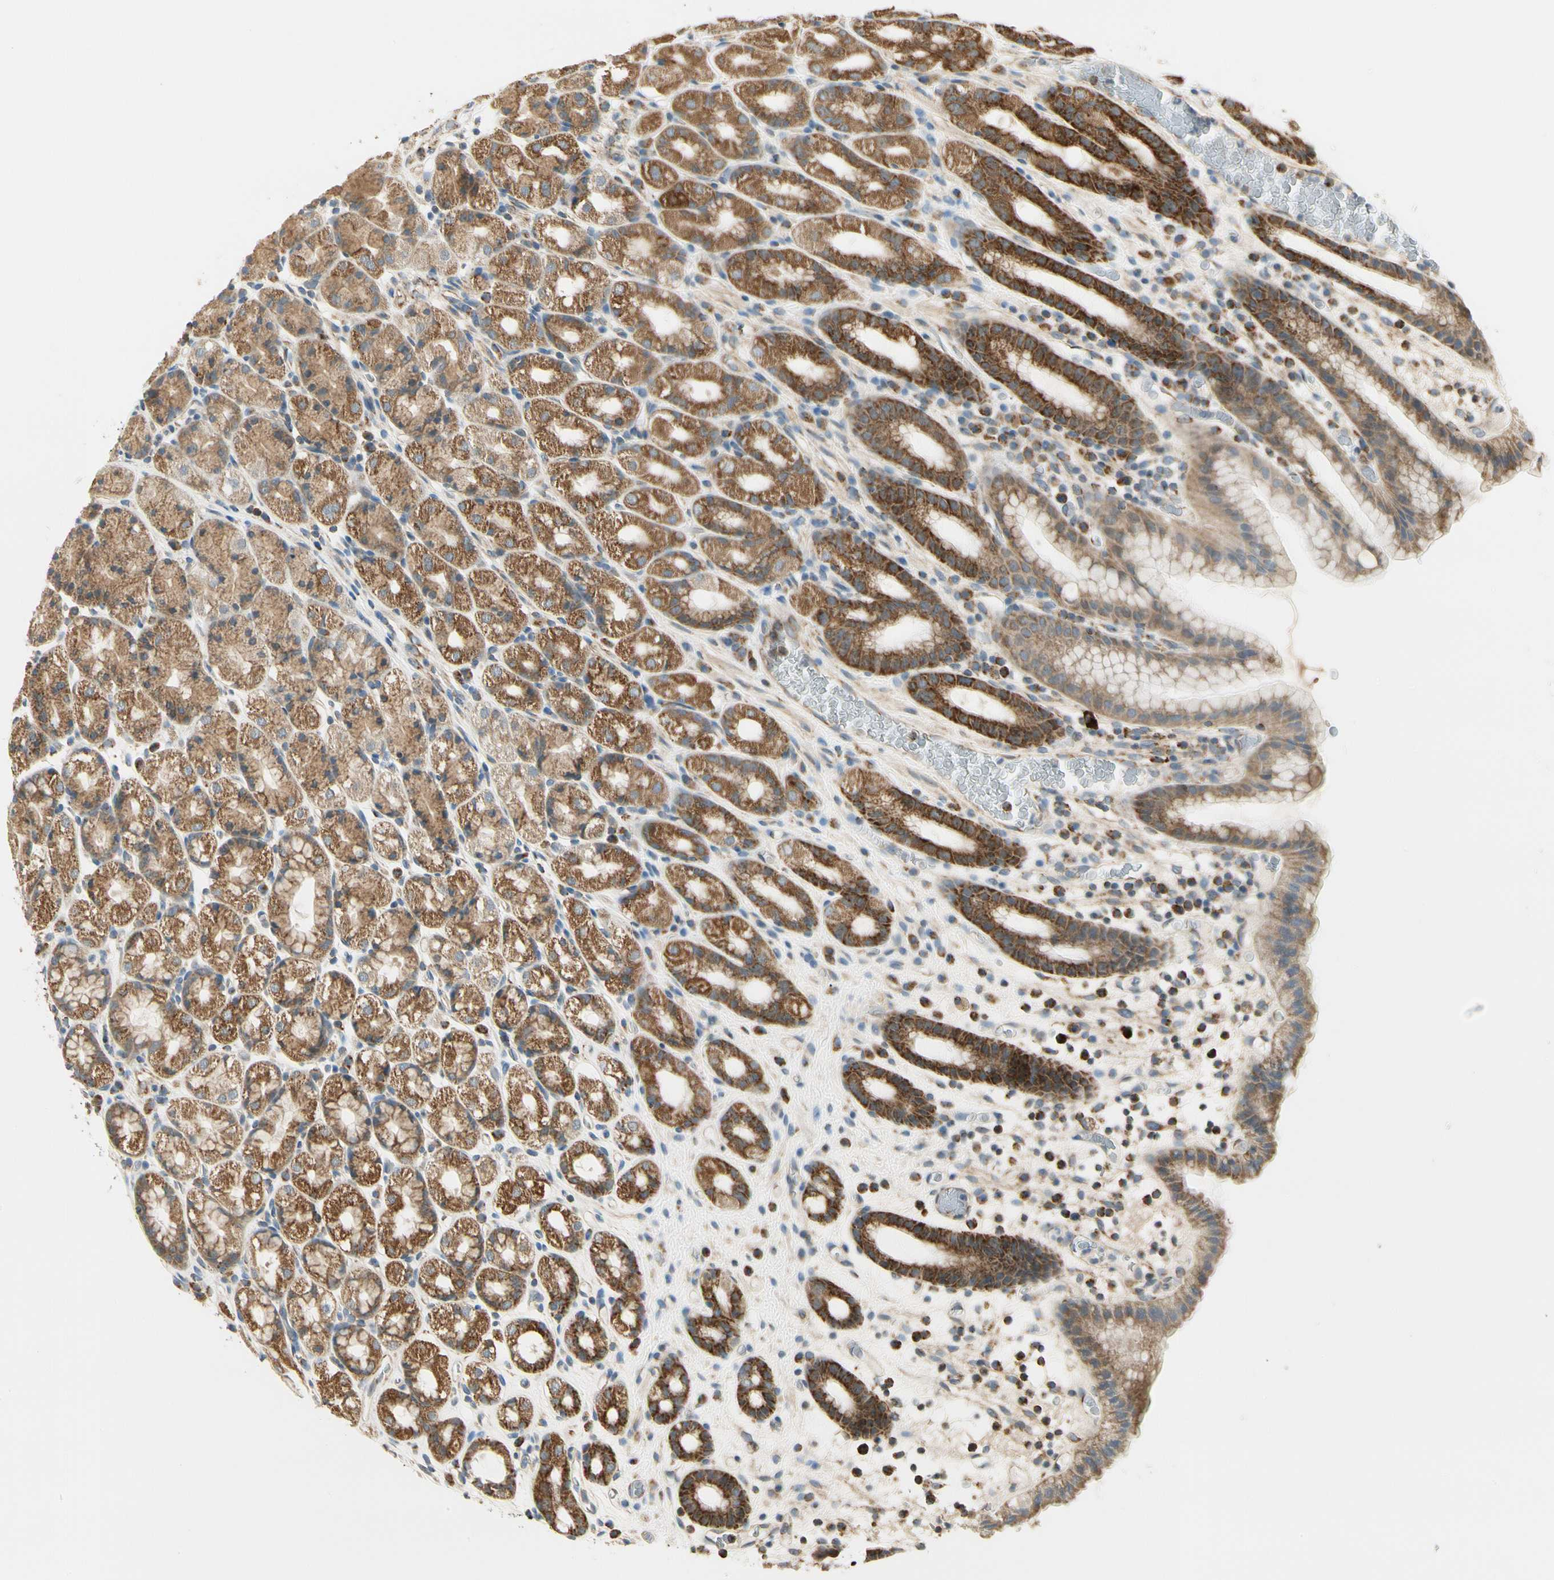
{"staining": {"intensity": "moderate", "quantity": ">75%", "location": "cytoplasmic/membranous"}, "tissue": "stomach", "cell_type": "Glandular cells", "image_type": "normal", "snomed": [{"axis": "morphology", "description": "Normal tissue, NOS"}, {"axis": "topography", "description": "Stomach, upper"}], "caption": "Immunohistochemical staining of normal stomach displays moderate cytoplasmic/membranous protein staining in about >75% of glandular cells. (Stains: DAB in brown, nuclei in blue, Microscopy: brightfield microscopy at high magnification).", "gene": "EPHB3", "patient": {"sex": "male", "age": 68}}